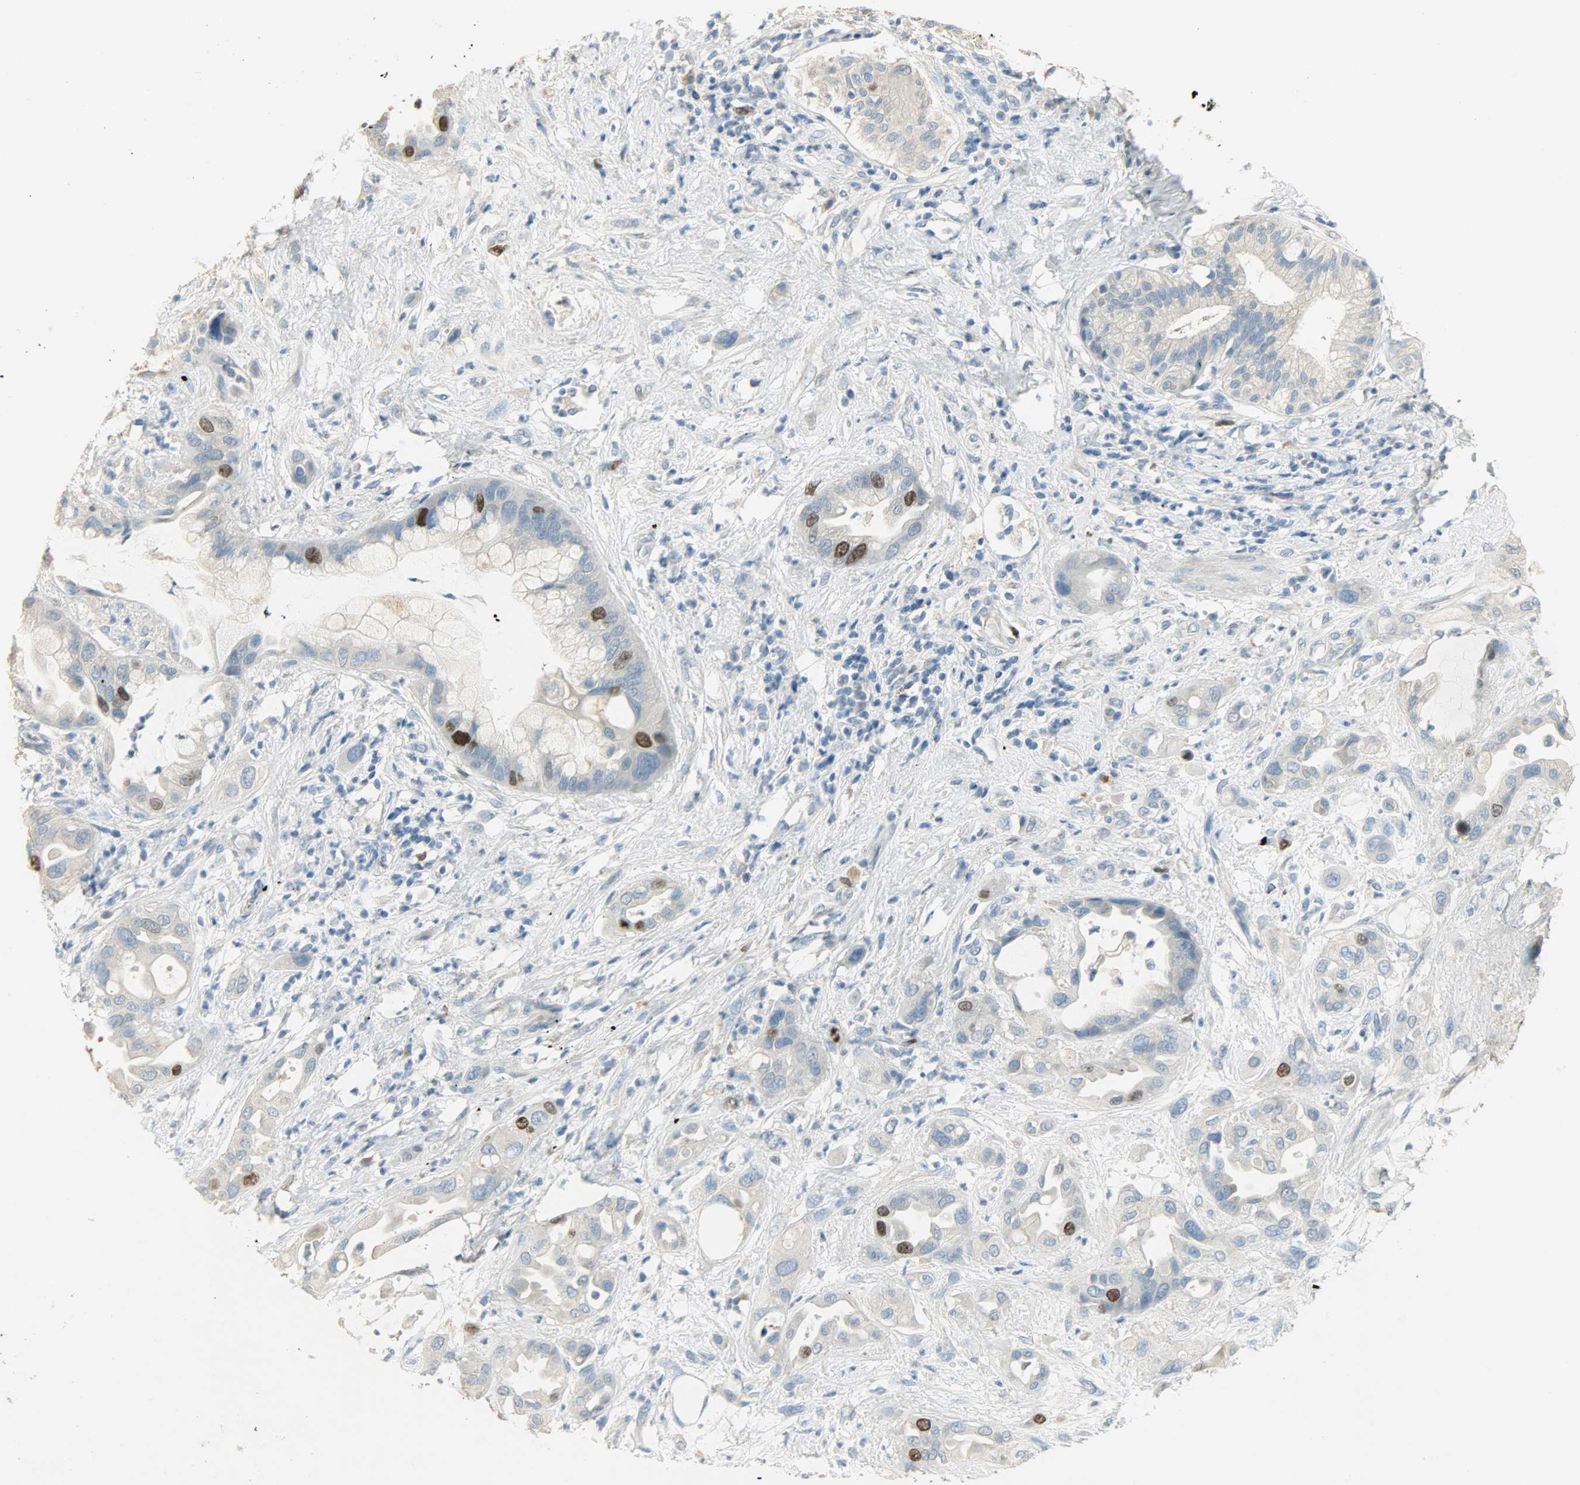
{"staining": {"intensity": "strong", "quantity": "<25%", "location": "cytoplasmic/membranous,nuclear"}, "tissue": "pancreatic cancer", "cell_type": "Tumor cells", "image_type": "cancer", "snomed": [{"axis": "morphology", "description": "Adenocarcinoma, NOS"}, {"axis": "morphology", "description": "Adenocarcinoma, metastatic, NOS"}, {"axis": "topography", "description": "Lymph node"}, {"axis": "topography", "description": "Pancreas"}, {"axis": "topography", "description": "Duodenum"}], "caption": "Pancreatic adenocarcinoma stained for a protein (brown) reveals strong cytoplasmic/membranous and nuclear positive positivity in approximately <25% of tumor cells.", "gene": "TPX2", "patient": {"sex": "female", "age": 64}}